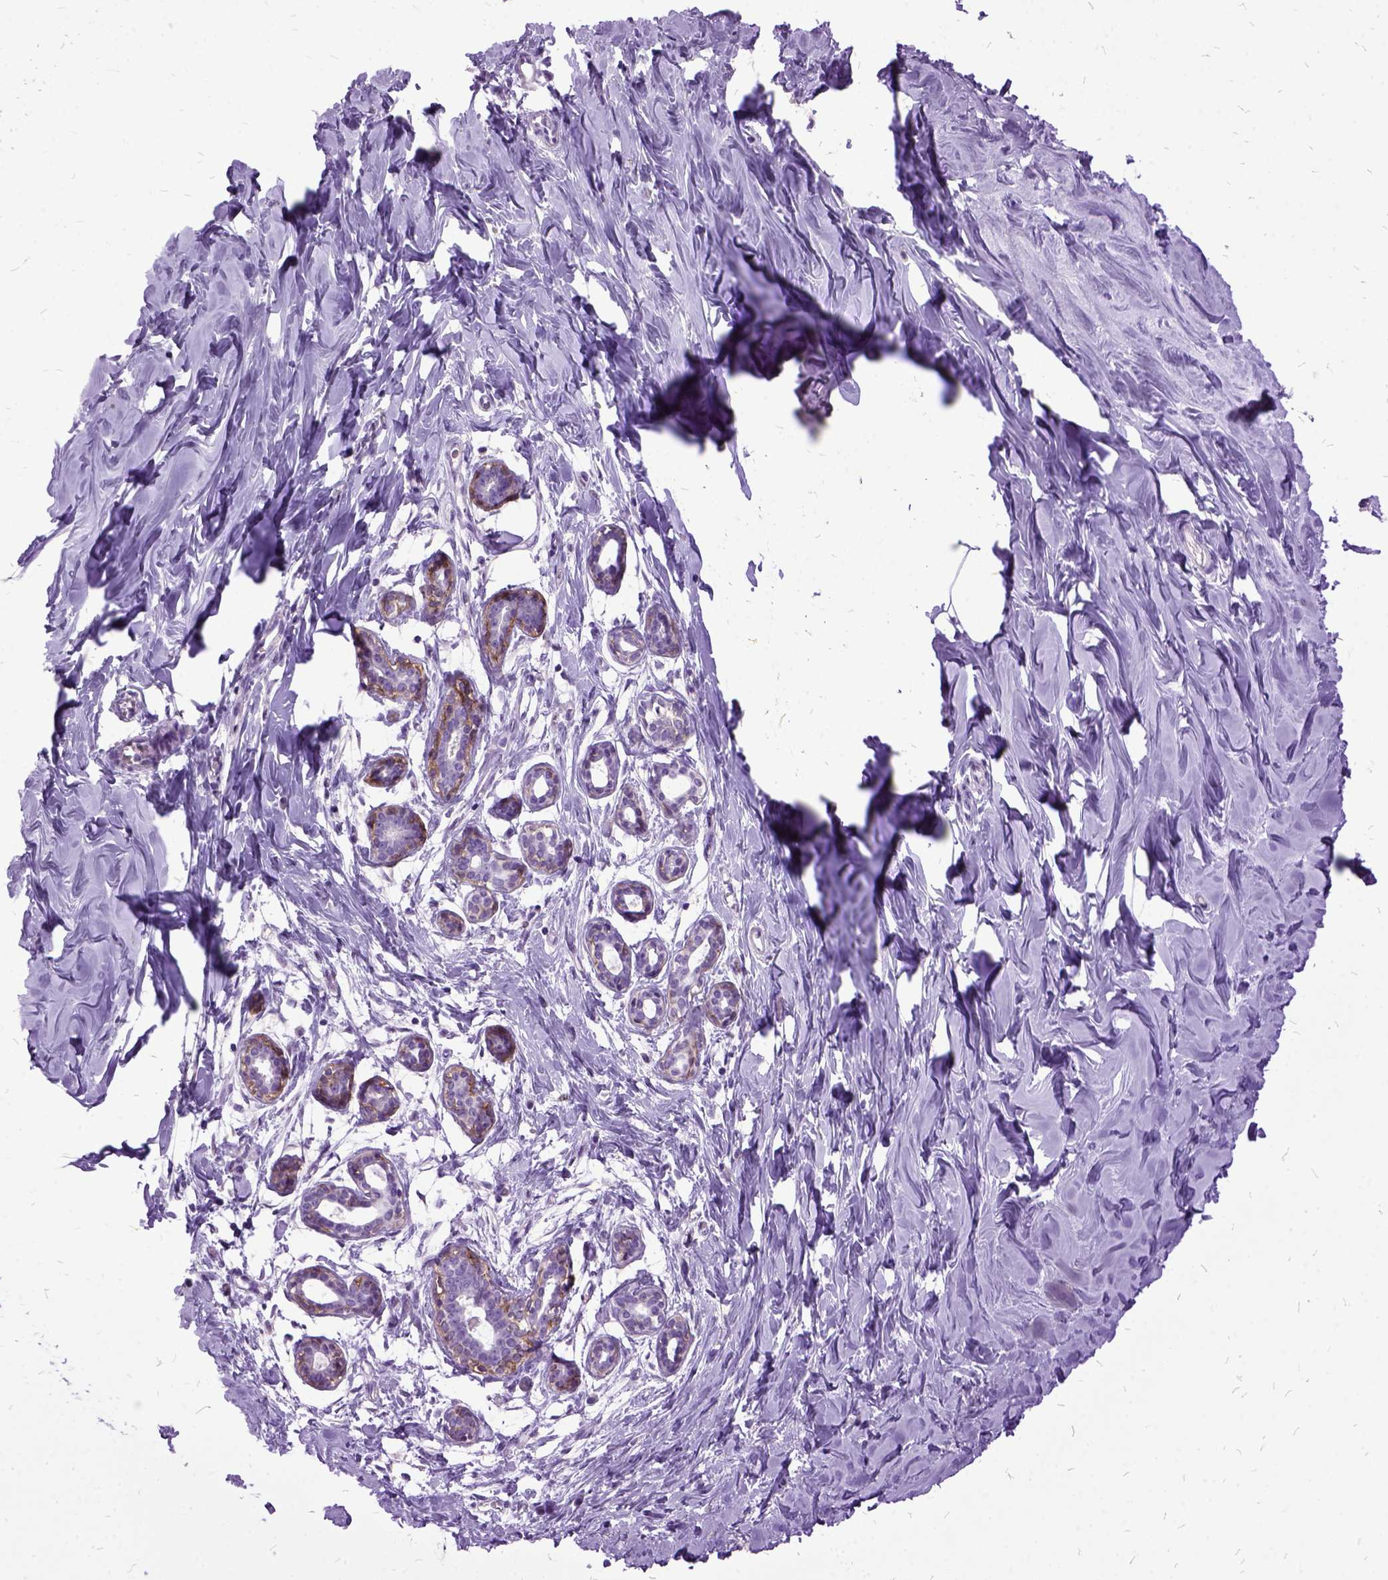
{"staining": {"intensity": "negative", "quantity": "none", "location": "none"}, "tissue": "breast", "cell_type": "Adipocytes", "image_type": "normal", "snomed": [{"axis": "morphology", "description": "Normal tissue, NOS"}, {"axis": "topography", "description": "Breast"}], "caption": "DAB (3,3'-diaminobenzidine) immunohistochemical staining of benign breast exhibits no significant expression in adipocytes.", "gene": "MME", "patient": {"sex": "female", "age": 27}}